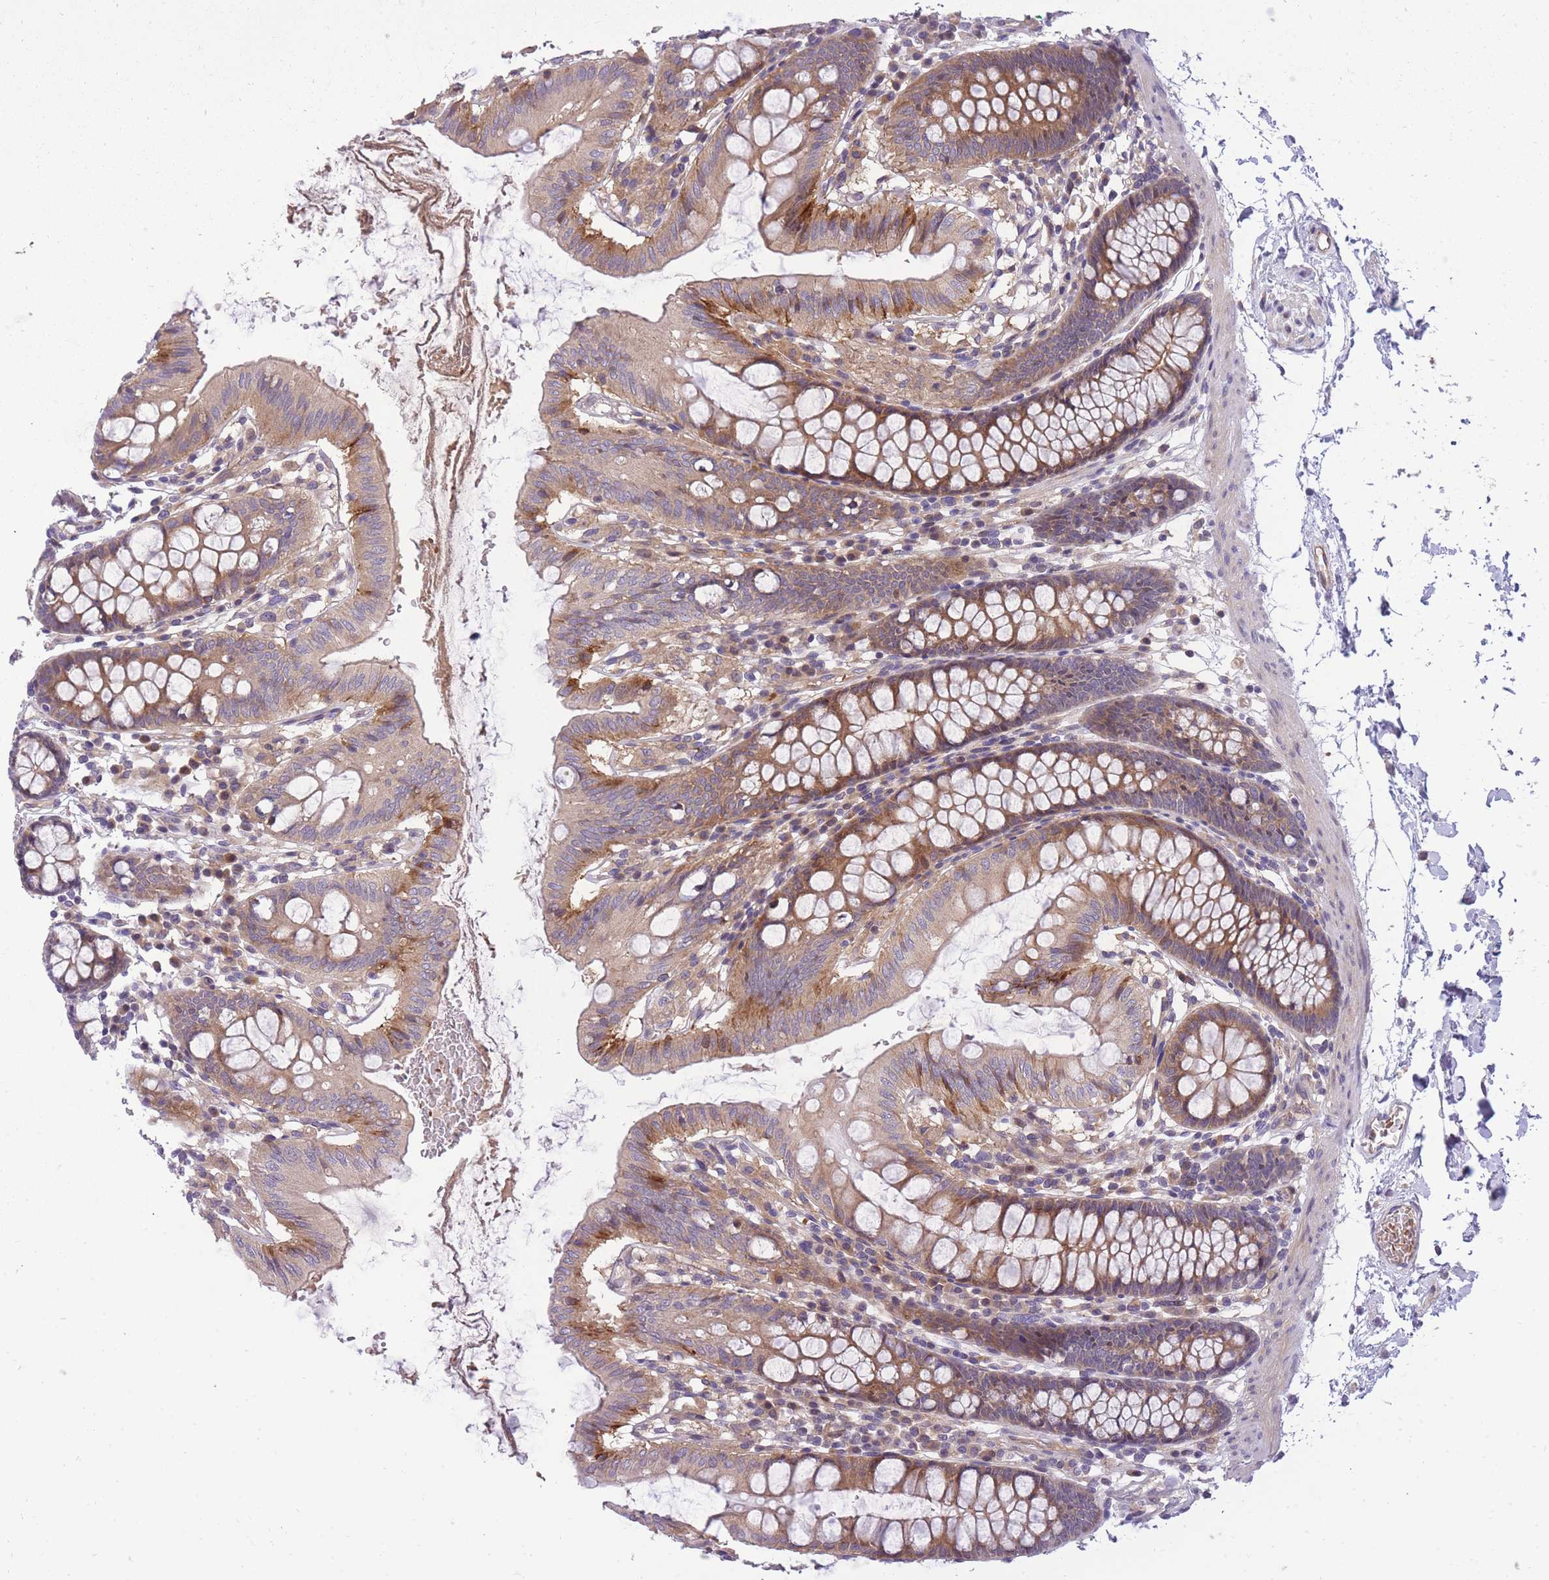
{"staining": {"intensity": "negative", "quantity": "none", "location": "none"}, "tissue": "colon", "cell_type": "Endothelial cells", "image_type": "normal", "snomed": [{"axis": "morphology", "description": "Normal tissue, NOS"}, {"axis": "topography", "description": "Colon"}], "caption": "Human colon stained for a protein using immunohistochemistry (IHC) demonstrates no staining in endothelial cells.", "gene": "CRYGN", "patient": {"sex": "male", "age": 75}}